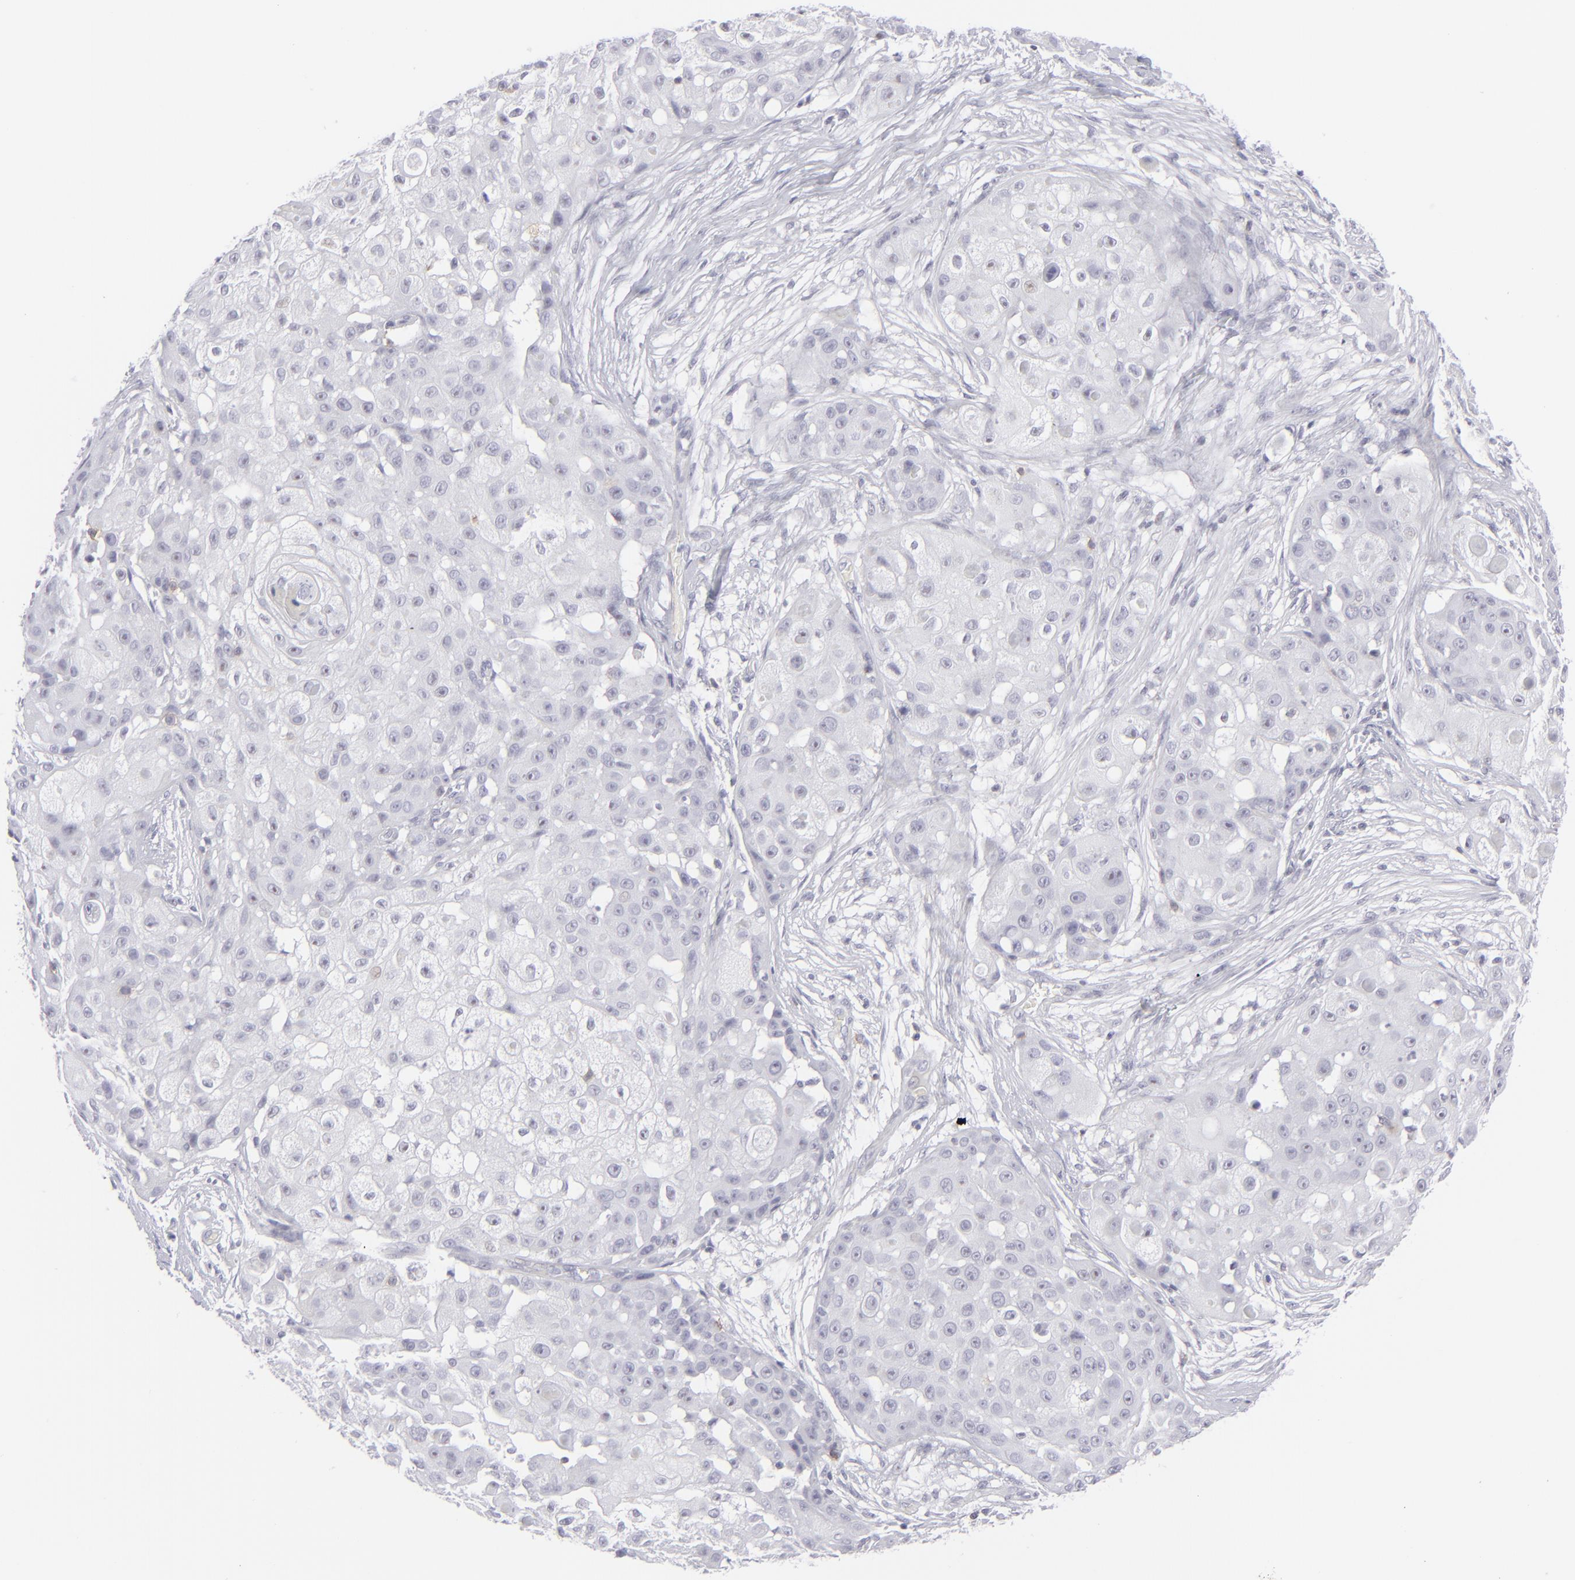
{"staining": {"intensity": "negative", "quantity": "none", "location": "none"}, "tissue": "skin cancer", "cell_type": "Tumor cells", "image_type": "cancer", "snomed": [{"axis": "morphology", "description": "Squamous cell carcinoma, NOS"}, {"axis": "topography", "description": "Skin"}], "caption": "Tumor cells show no significant staining in squamous cell carcinoma (skin).", "gene": "CD7", "patient": {"sex": "female", "age": 57}}